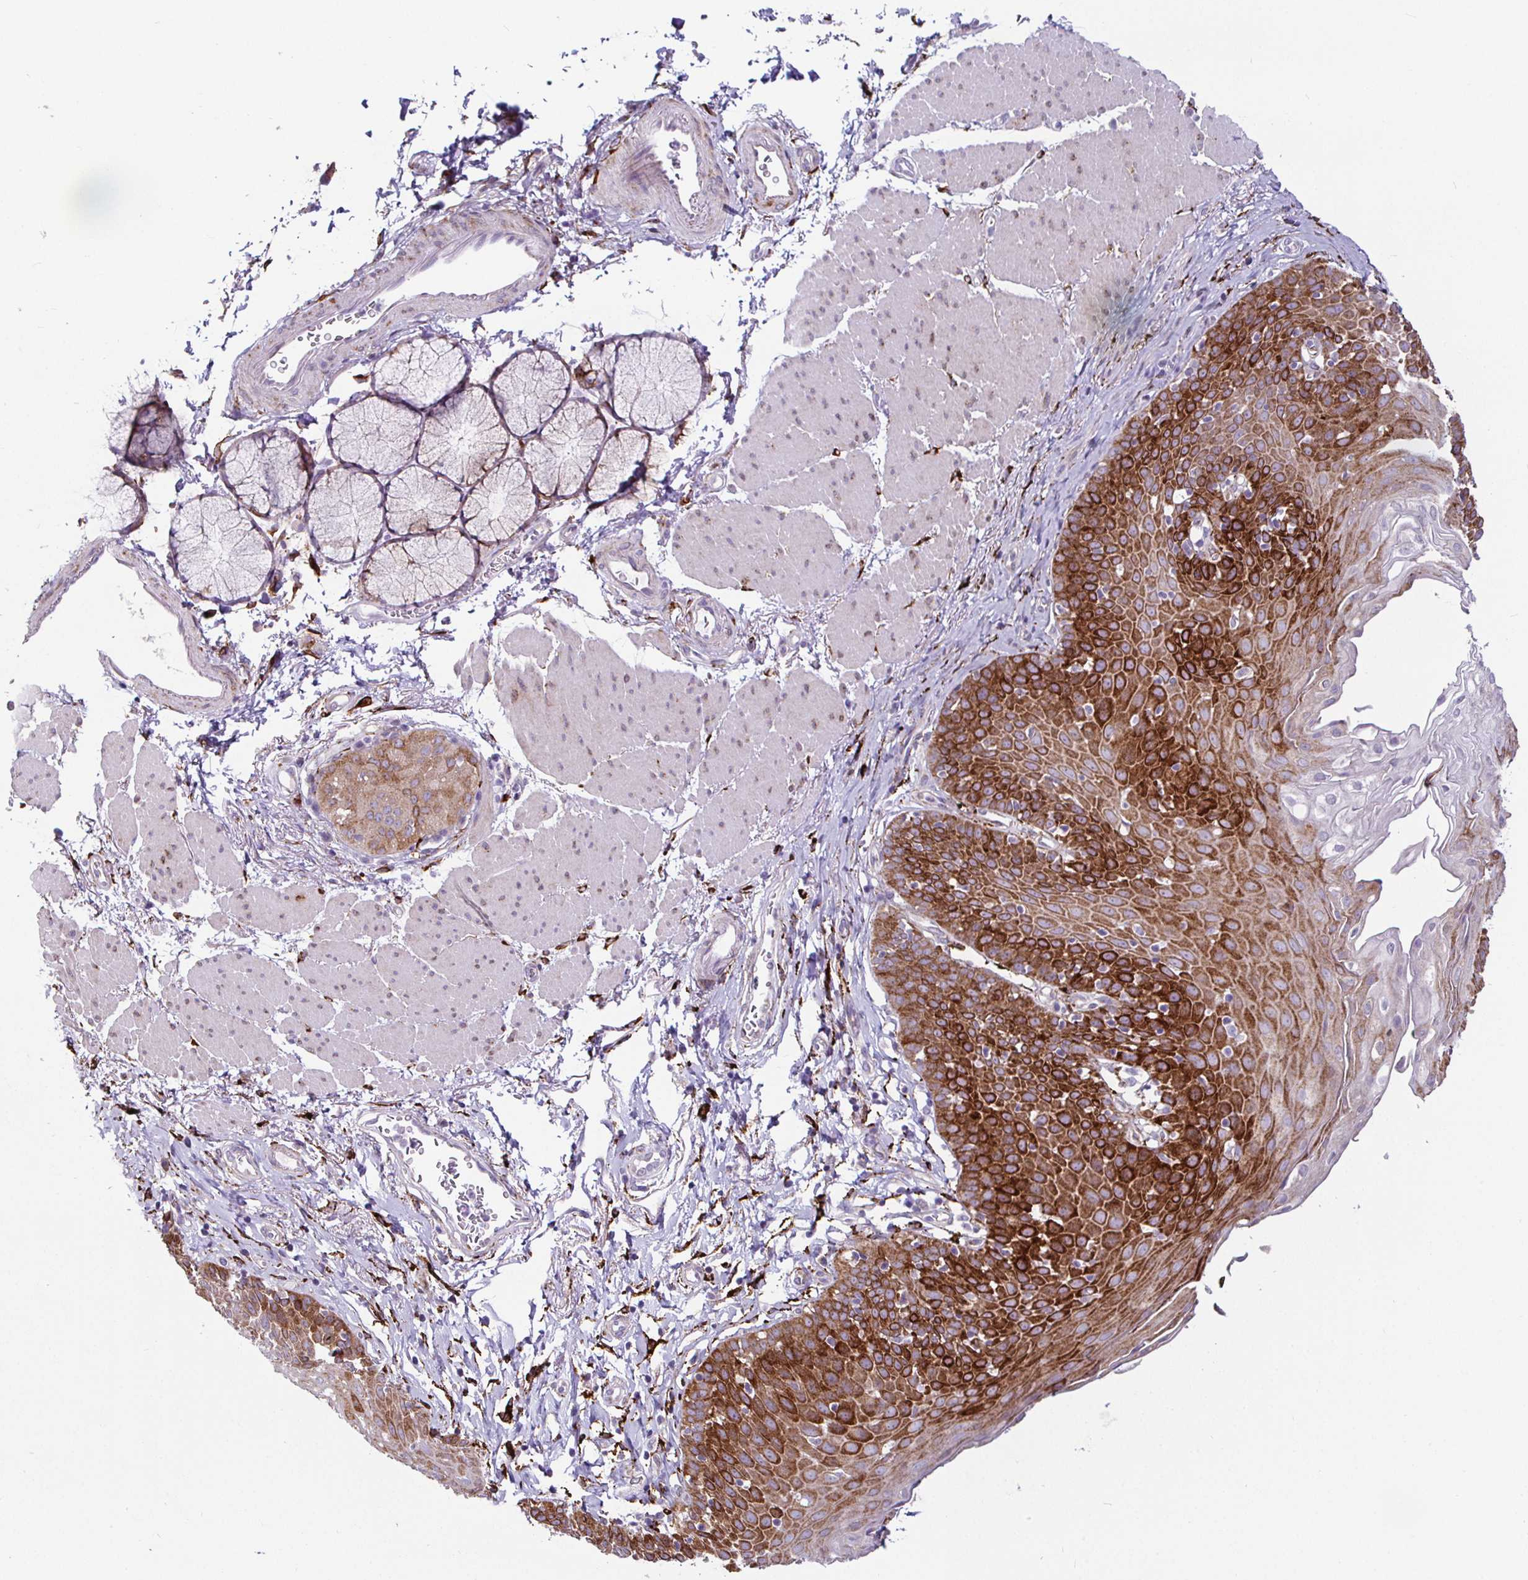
{"staining": {"intensity": "strong", "quantity": "25%-75%", "location": "cytoplasmic/membranous"}, "tissue": "esophagus", "cell_type": "Squamous epithelial cells", "image_type": "normal", "snomed": [{"axis": "morphology", "description": "Normal tissue, NOS"}, {"axis": "topography", "description": "Esophagus"}], "caption": "Esophagus stained with a protein marker reveals strong staining in squamous epithelial cells.", "gene": "P4HA2", "patient": {"sex": "female", "age": 81}}